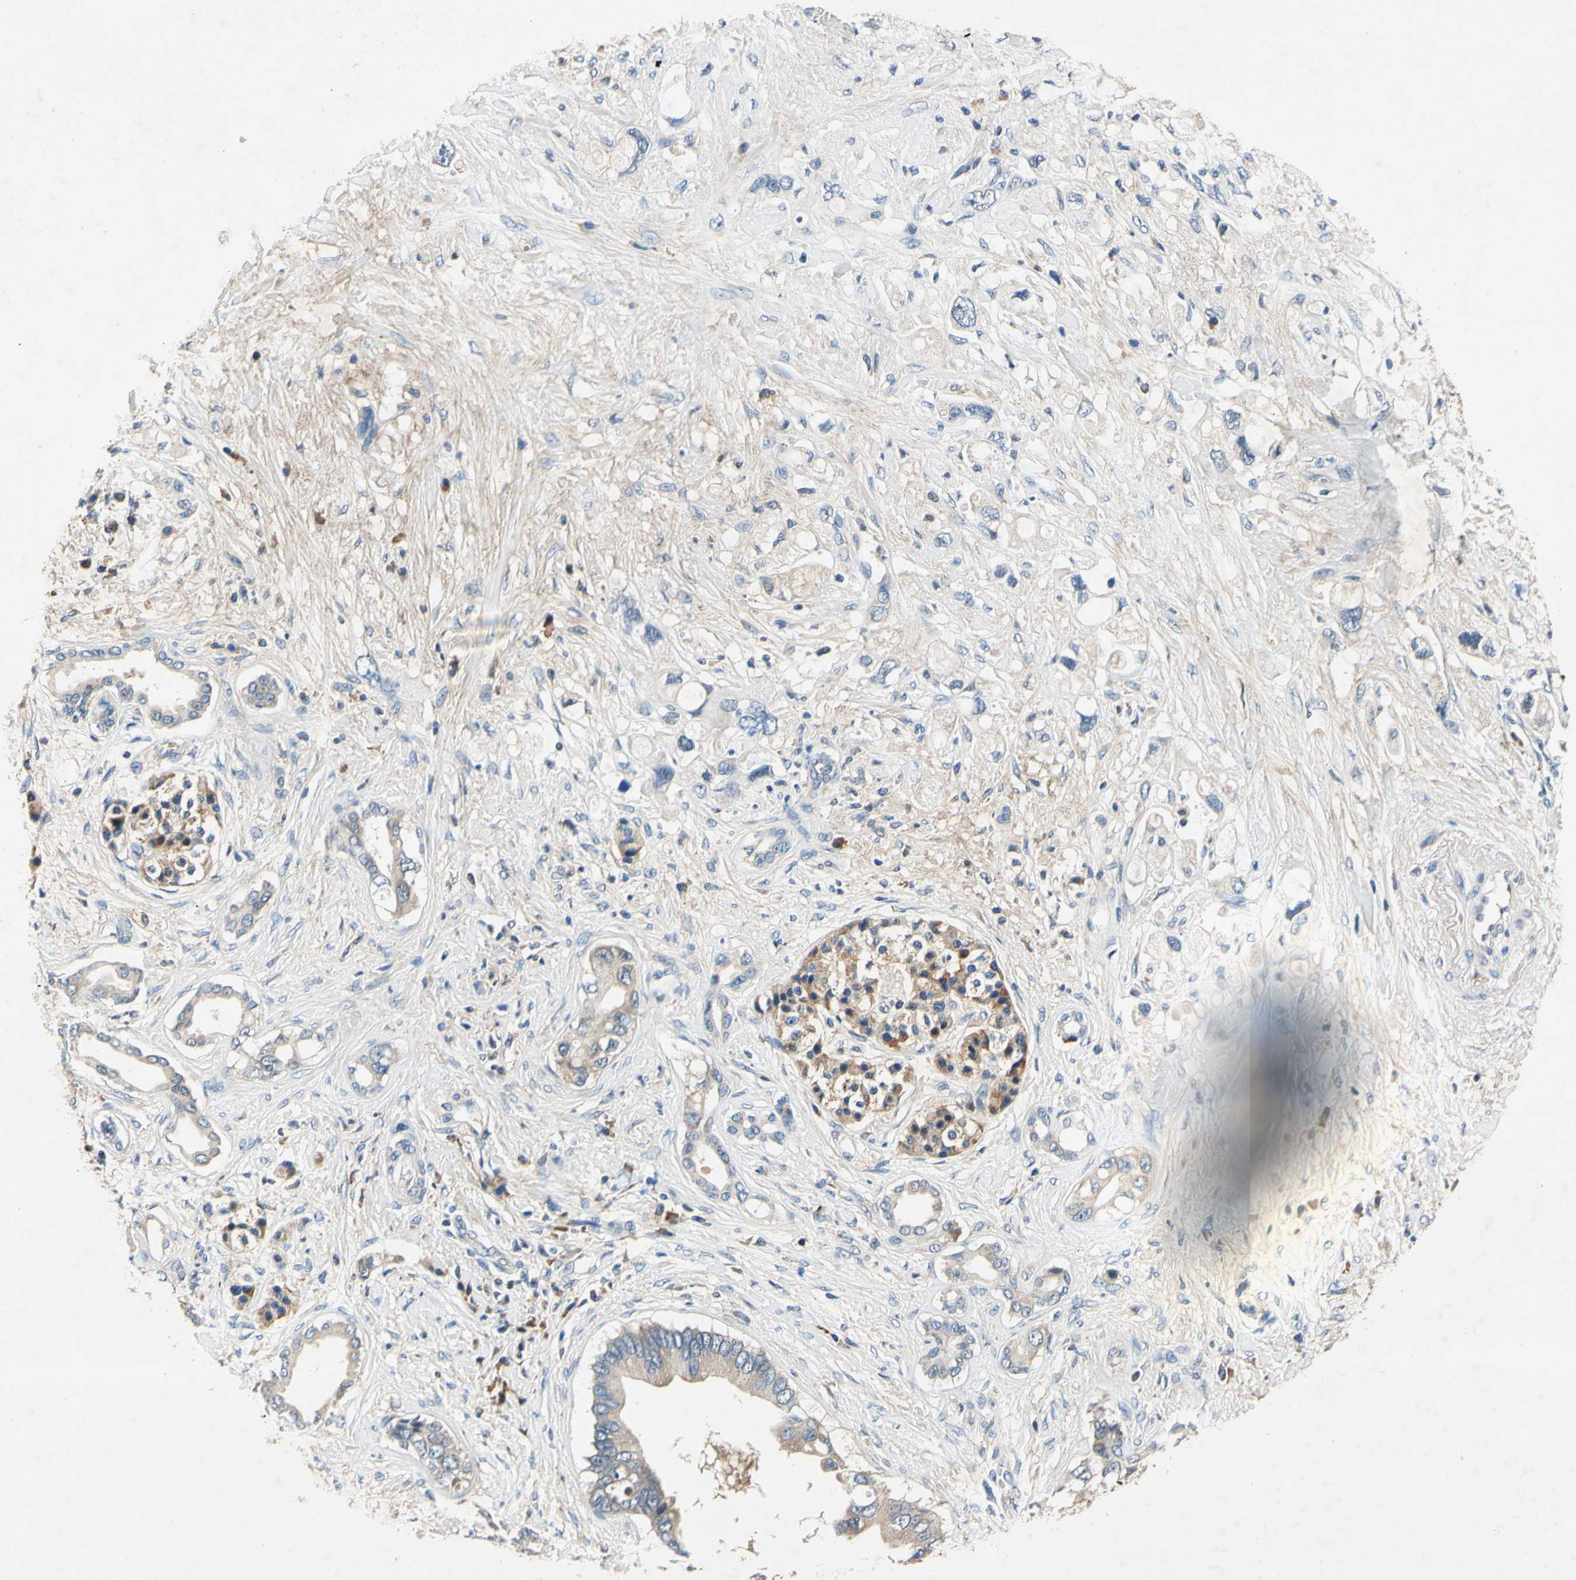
{"staining": {"intensity": "weak", "quantity": "25%-75%", "location": "cytoplasmic/membranous"}, "tissue": "pancreatic cancer", "cell_type": "Tumor cells", "image_type": "cancer", "snomed": [{"axis": "morphology", "description": "Adenocarcinoma, NOS"}, {"axis": "topography", "description": "Pancreas"}], "caption": "The photomicrograph shows staining of pancreatic adenocarcinoma, revealing weak cytoplasmic/membranous protein positivity (brown color) within tumor cells.", "gene": "PLA2G4A", "patient": {"sex": "female", "age": 56}}